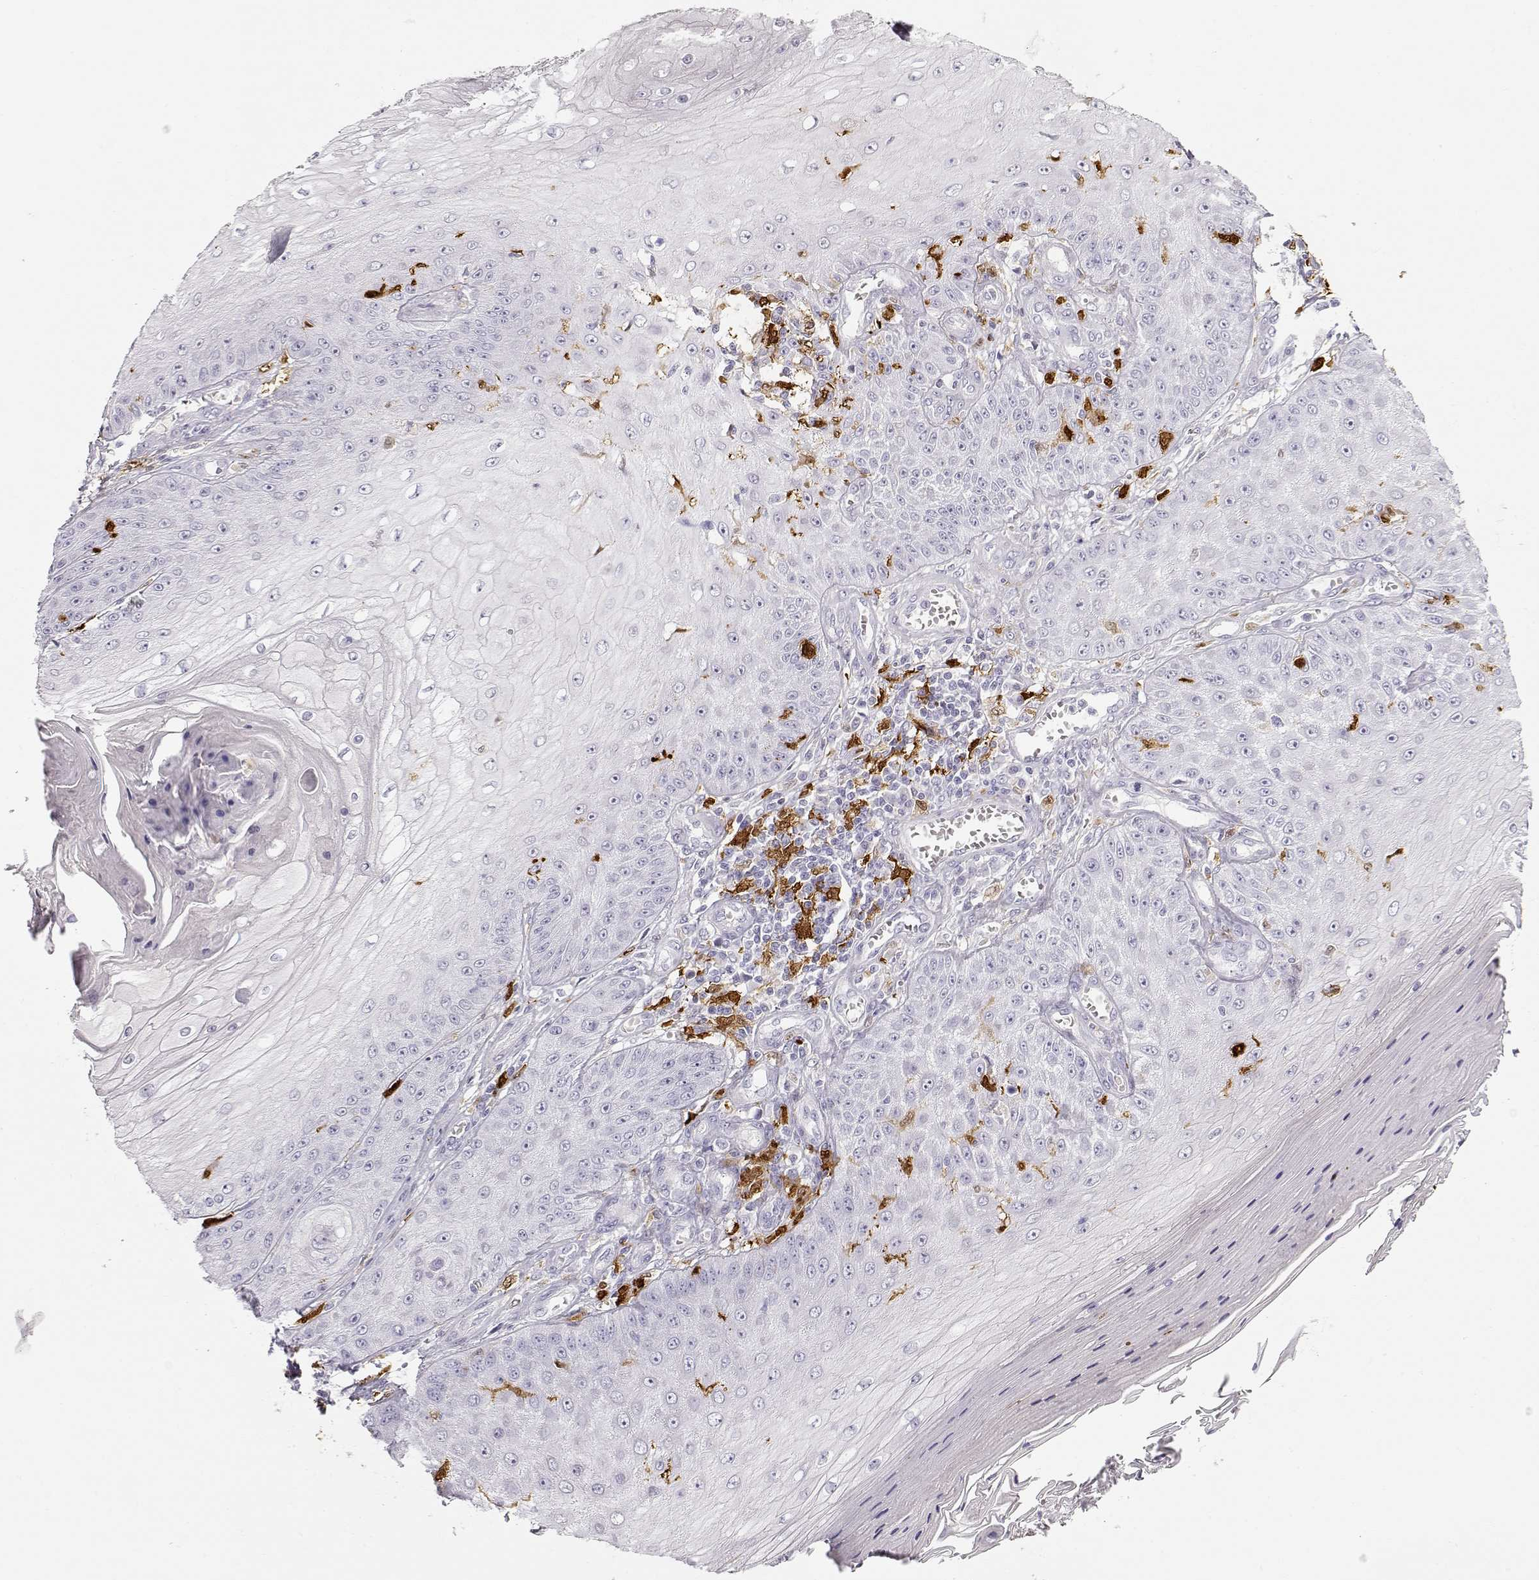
{"staining": {"intensity": "negative", "quantity": "none", "location": "none"}, "tissue": "skin cancer", "cell_type": "Tumor cells", "image_type": "cancer", "snomed": [{"axis": "morphology", "description": "Squamous cell carcinoma, NOS"}, {"axis": "topography", "description": "Skin"}], "caption": "Tumor cells show no significant protein positivity in skin squamous cell carcinoma. (IHC, brightfield microscopy, high magnification).", "gene": "S100B", "patient": {"sex": "male", "age": 70}}